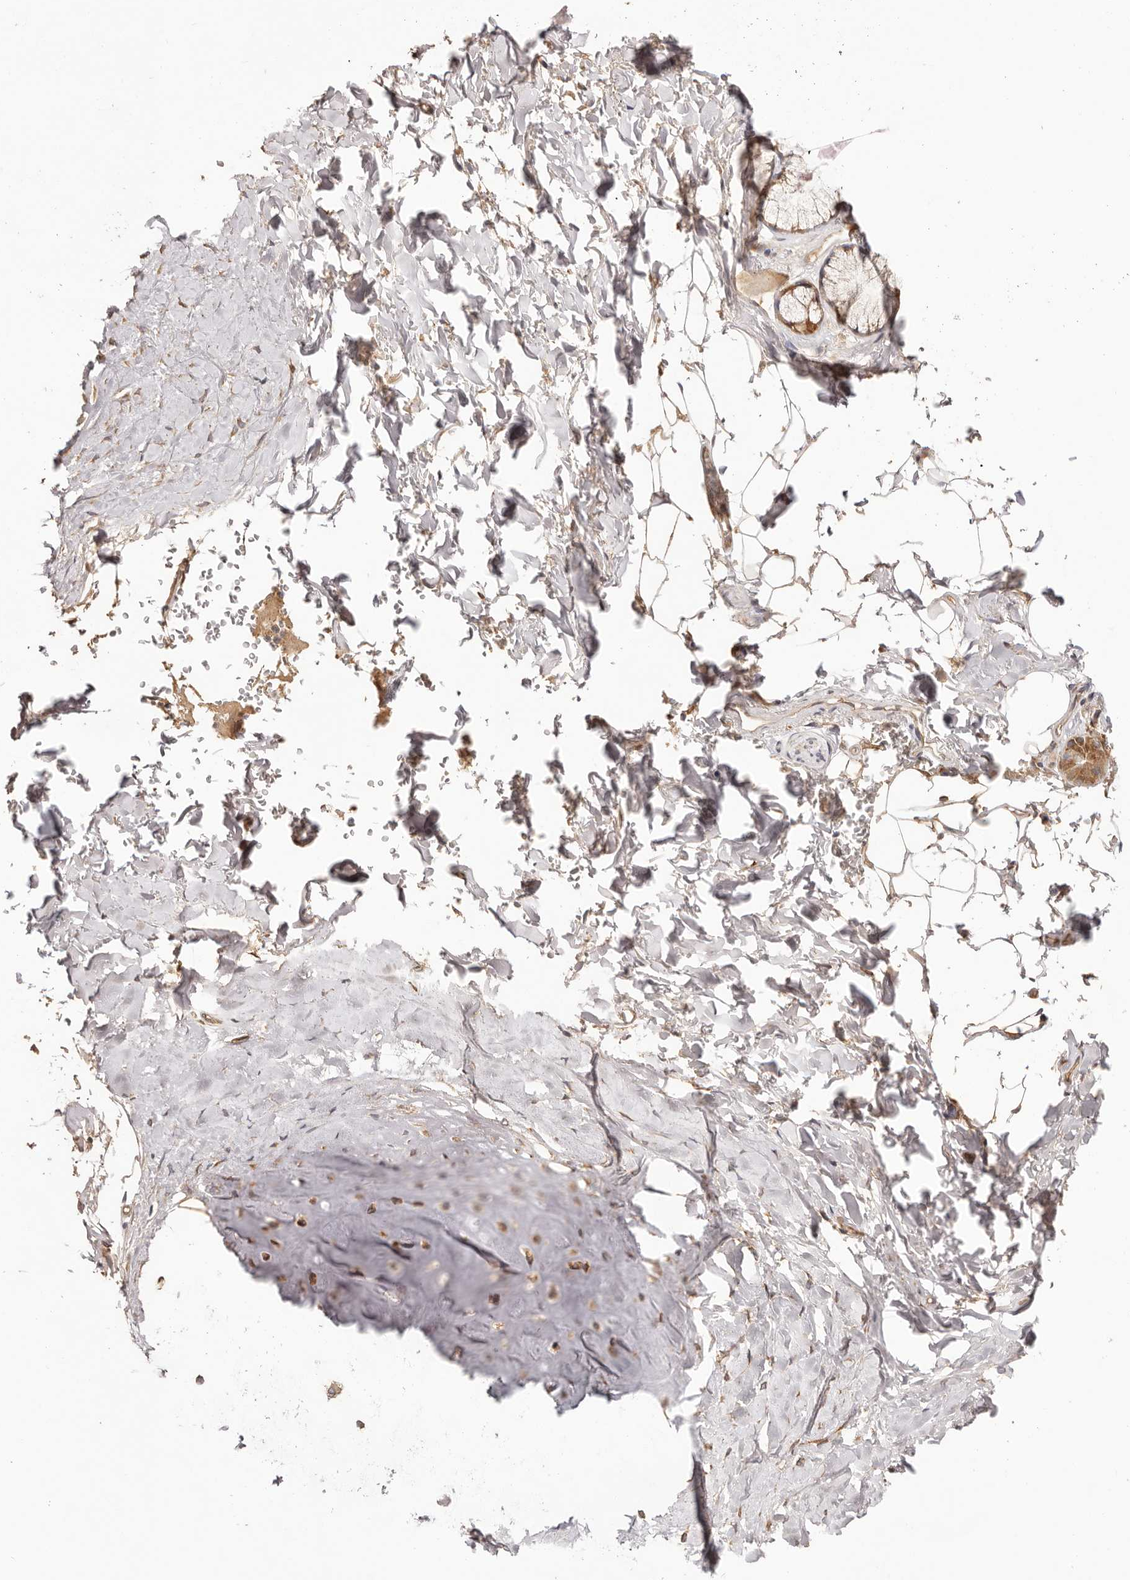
{"staining": {"intensity": "moderate", "quantity": ">75%", "location": "cytoplasmic/membranous"}, "tissue": "adipose tissue", "cell_type": "Adipocytes", "image_type": "normal", "snomed": [{"axis": "morphology", "description": "Normal tissue, NOS"}, {"axis": "topography", "description": "Cartilage tissue"}], "caption": "IHC image of benign adipose tissue: adipose tissue stained using immunohistochemistry (IHC) reveals medium levels of moderate protein expression localized specifically in the cytoplasmic/membranous of adipocytes, appearing as a cytoplasmic/membranous brown color.", "gene": "UBR2", "patient": {"sex": "female", "age": 63}}